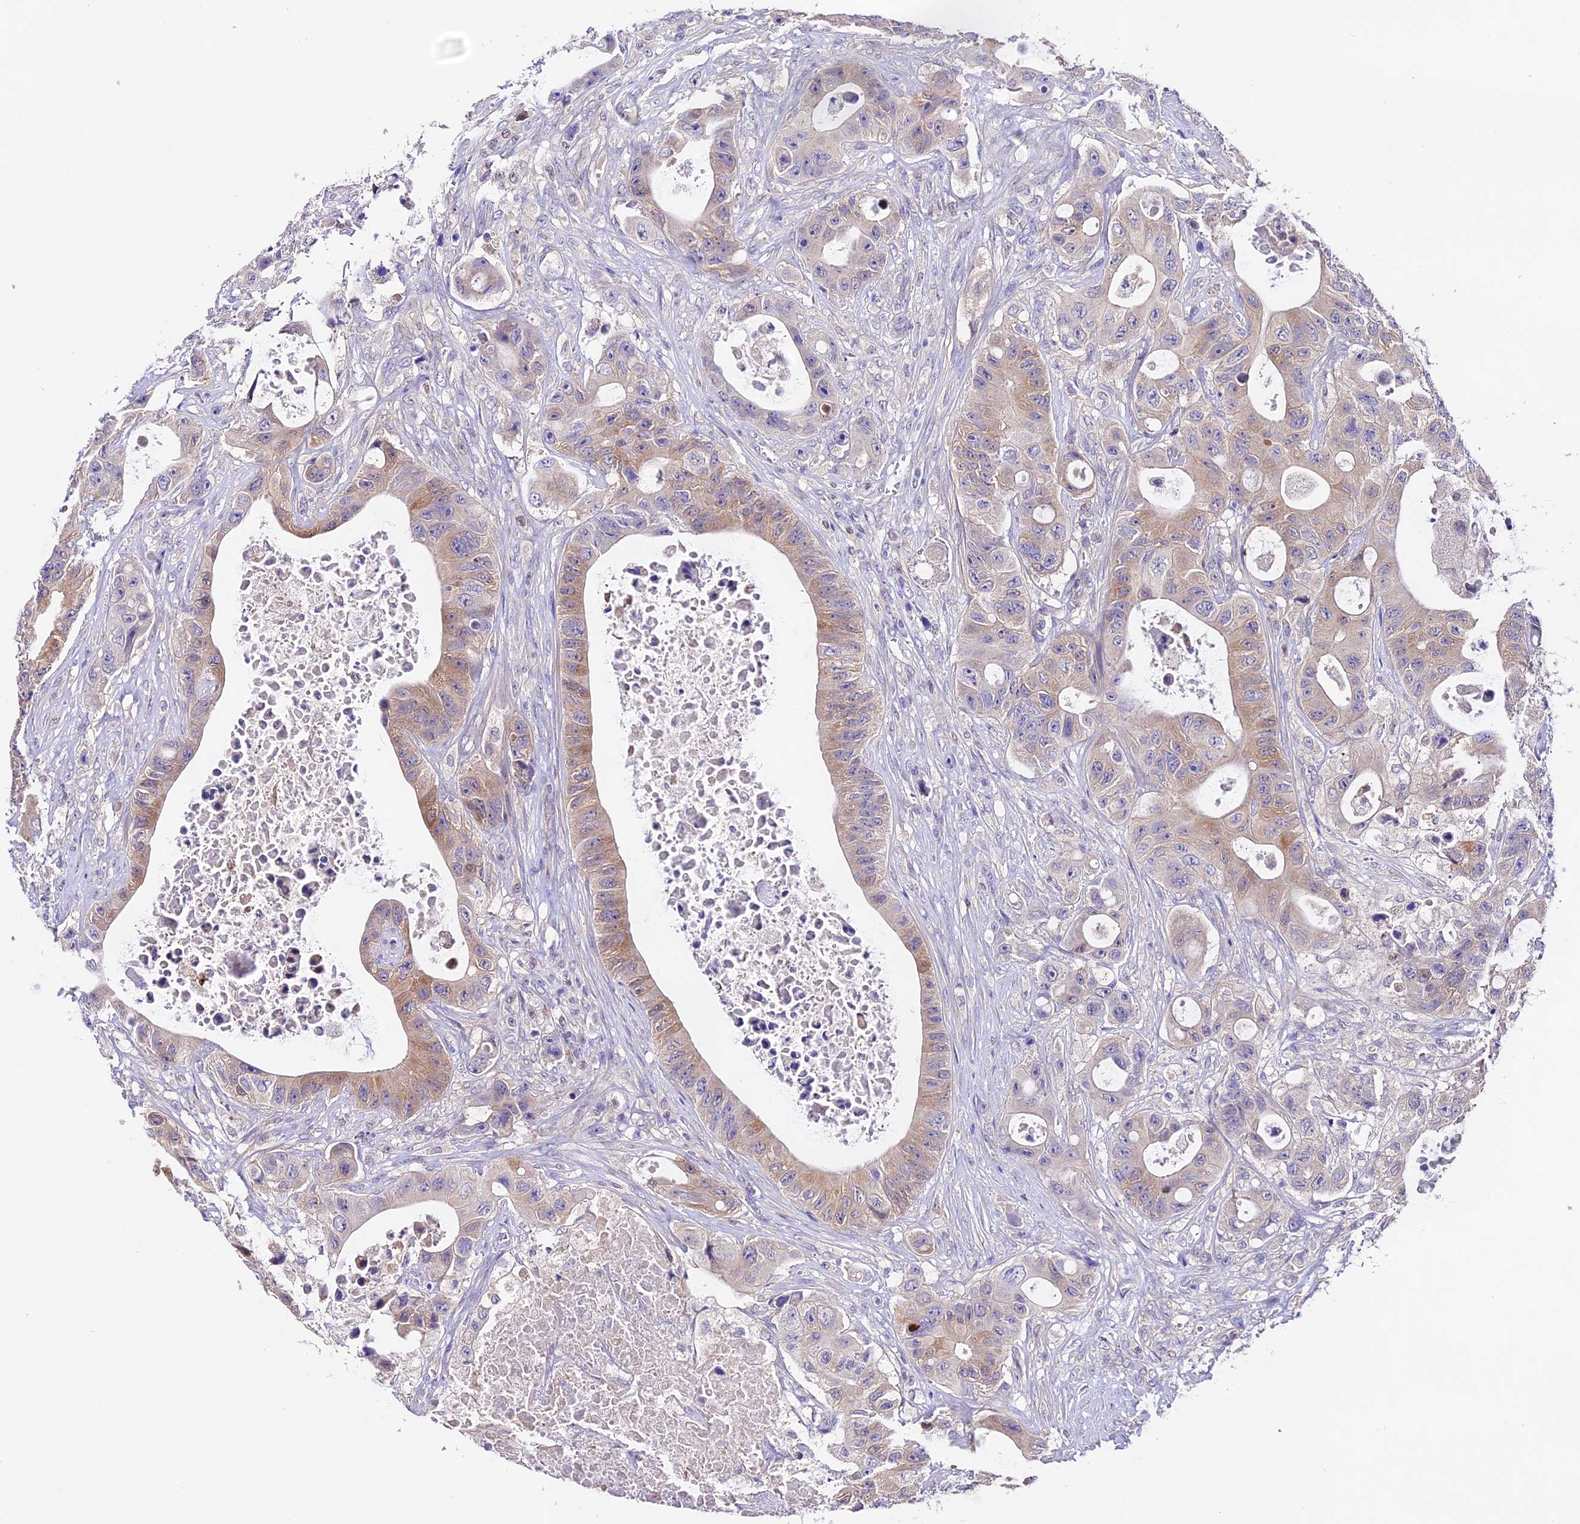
{"staining": {"intensity": "weak", "quantity": "25%-75%", "location": "cytoplasmic/membranous"}, "tissue": "colorectal cancer", "cell_type": "Tumor cells", "image_type": "cancer", "snomed": [{"axis": "morphology", "description": "Adenocarcinoma, NOS"}, {"axis": "topography", "description": "Colon"}], "caption": "Tumor cells reveal weak cytoplasmic/membranous expression in about 25%-75% of cells in adenocarcinoma (colorectal).", "gene": "CES3", "patient": {"sex": "female", "age": 46}}